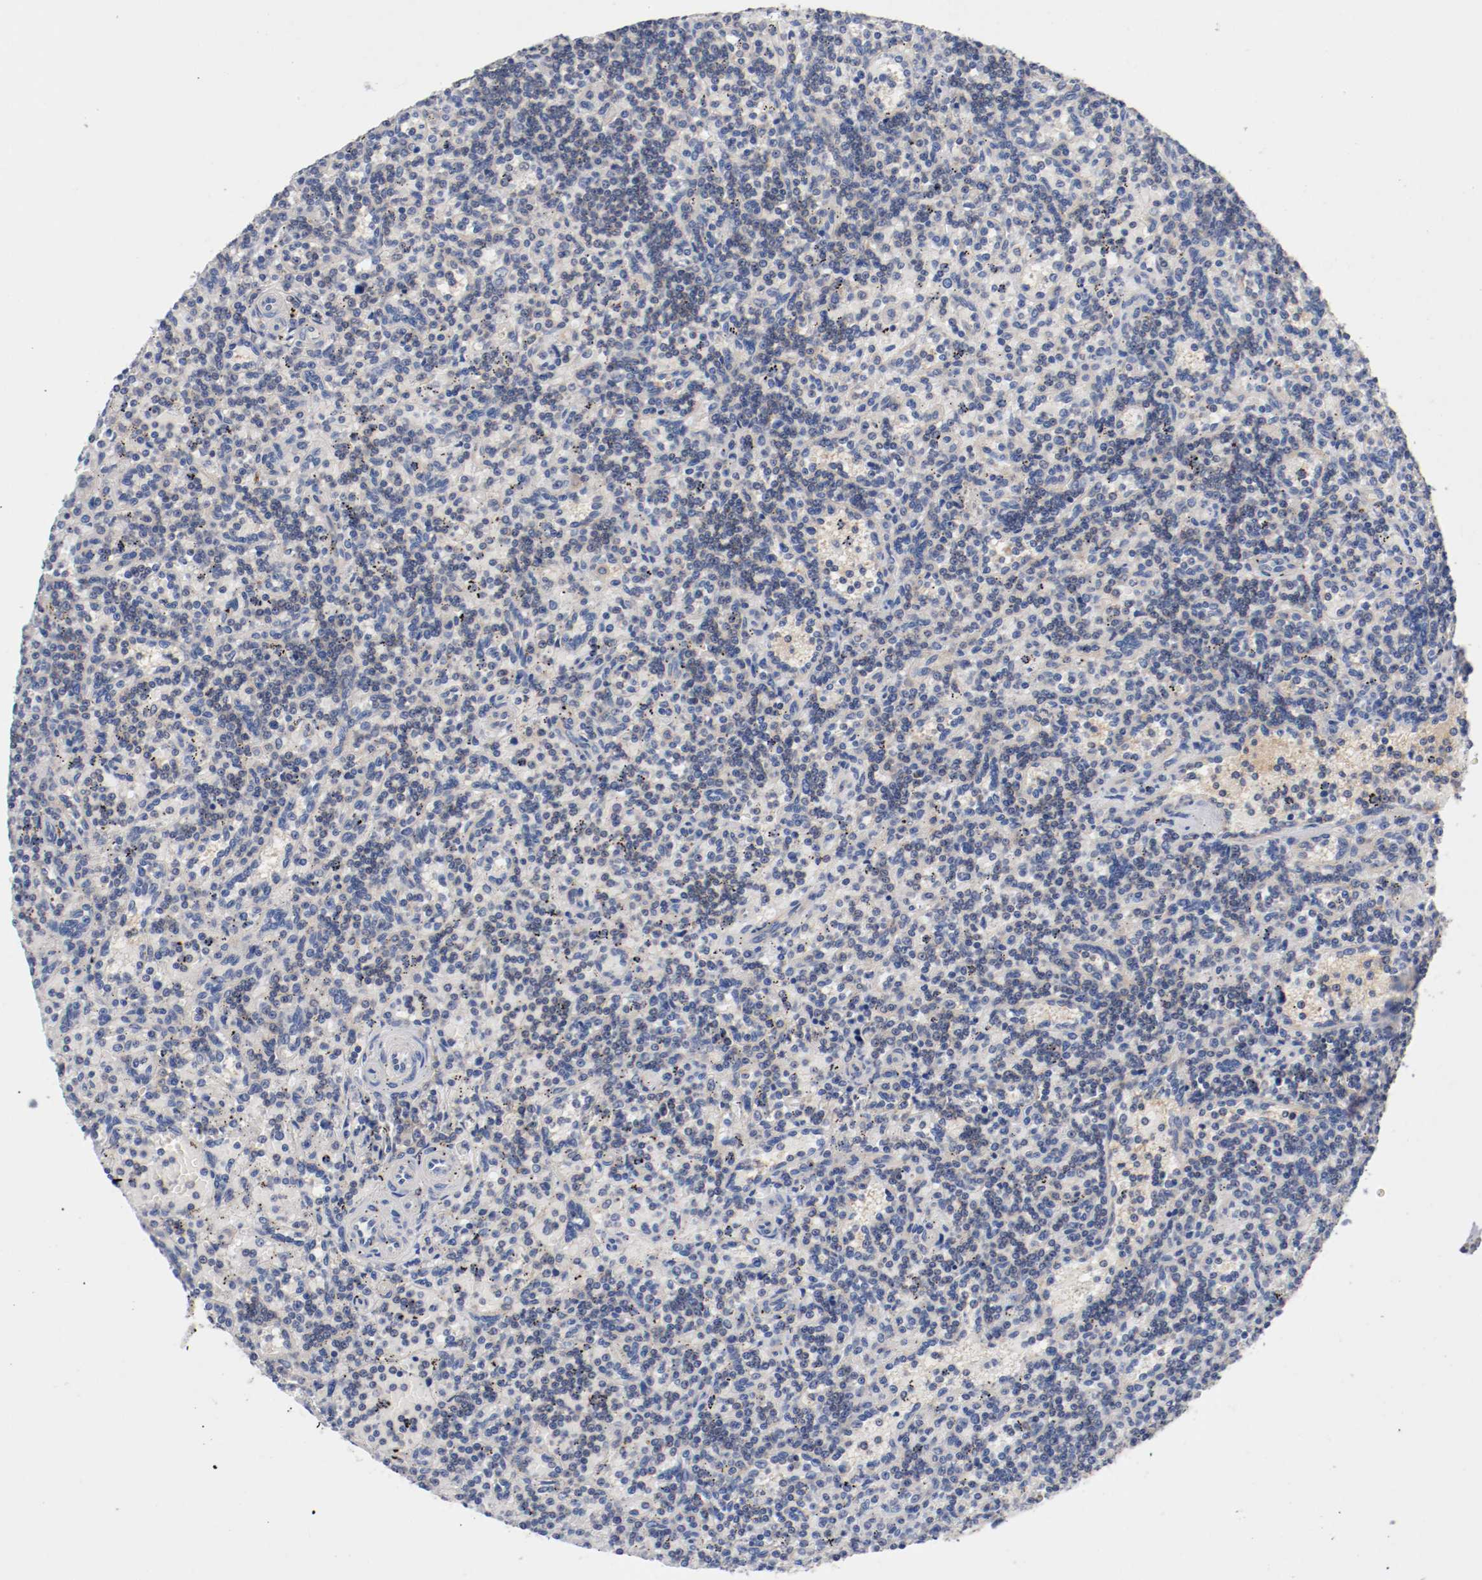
{"staining": {"intensity": "weak", "quantity": "<25%", "location": "cytoplasmic/membranous"}, "tissue": "lymphoma", "cell_type": "Tumor cells", "image_type": "cancer", "snomed": [{"axis": "morphology", "description": "Malignant lymphoma, non-Hodgkin's type, Low grade"}, {"axis": "topography", "description": "Spleen"}], "caption": "A high-resolution histopathology image shows immunohistochemistry (IHC) staining of lymphoma, which exhibits no significant expression in tumor cells.", "gene": "HGS", "patient": {"sex": "male", "age": 73}}